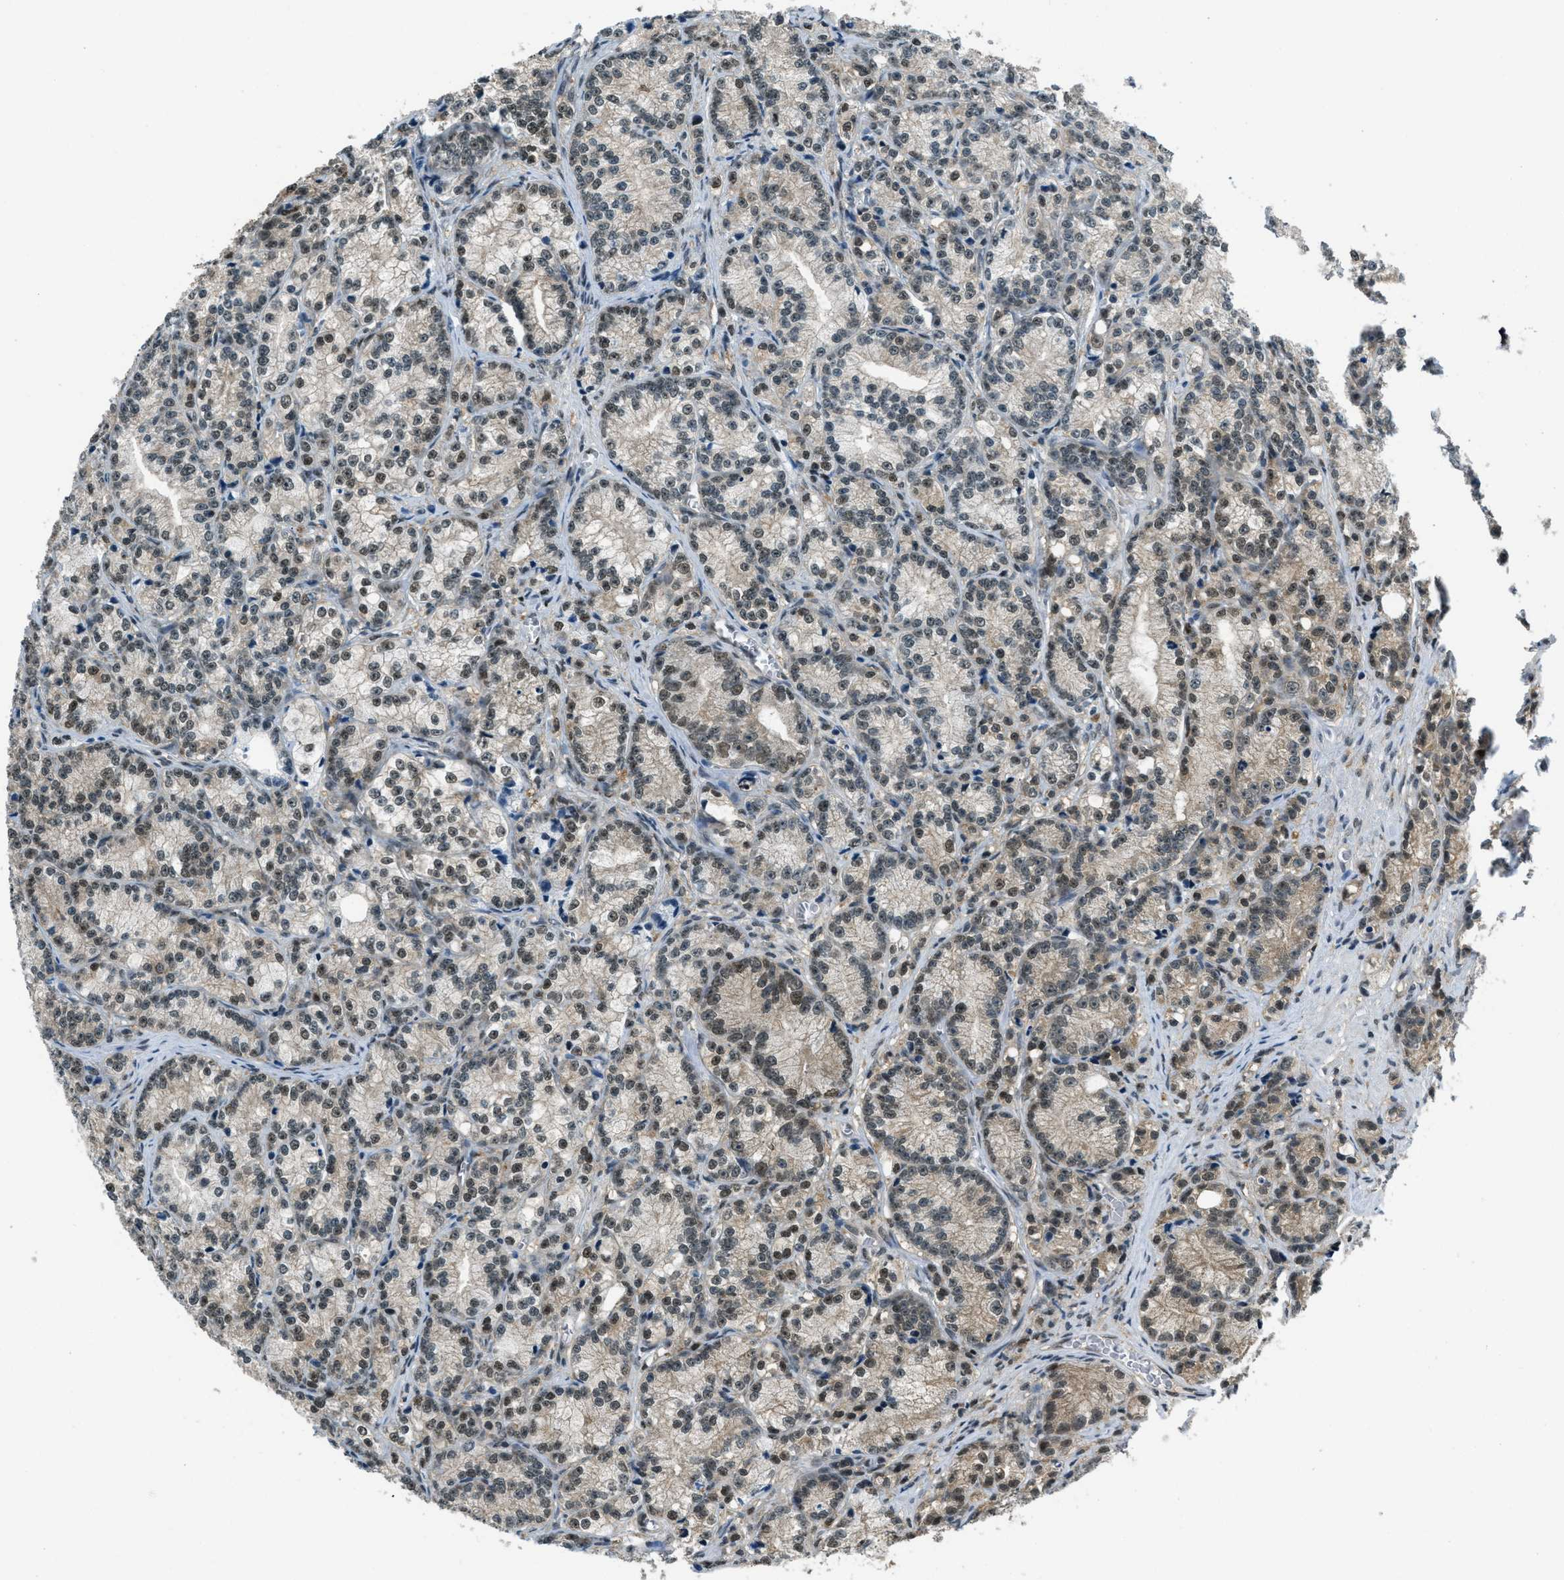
{"staining": {"intensity": "moderate", "quantity": ">75%", "location": "nuclear"}, "tissue": "prostate cancer", "cell_type": "Tumor cells", "image_type": "cancer", "snomed": [{"axis": "morphology", "description": "Adenocarcinoma, Low grade"}, {"axis": "topography", "description": "Prostate"}], "caption": "Brown immunohistochemical staining in prostate cancer (low-grade adenocarcinoma) shows moderate nuclear positivity in approximately >75% of tumor cells. The staining was performed using DAB, with brown indicating positive protein expression. Nuclei are stained blue with hematoxylin.", "gene": "OGFR", "patient": {"sex": "male", "age": 89}}